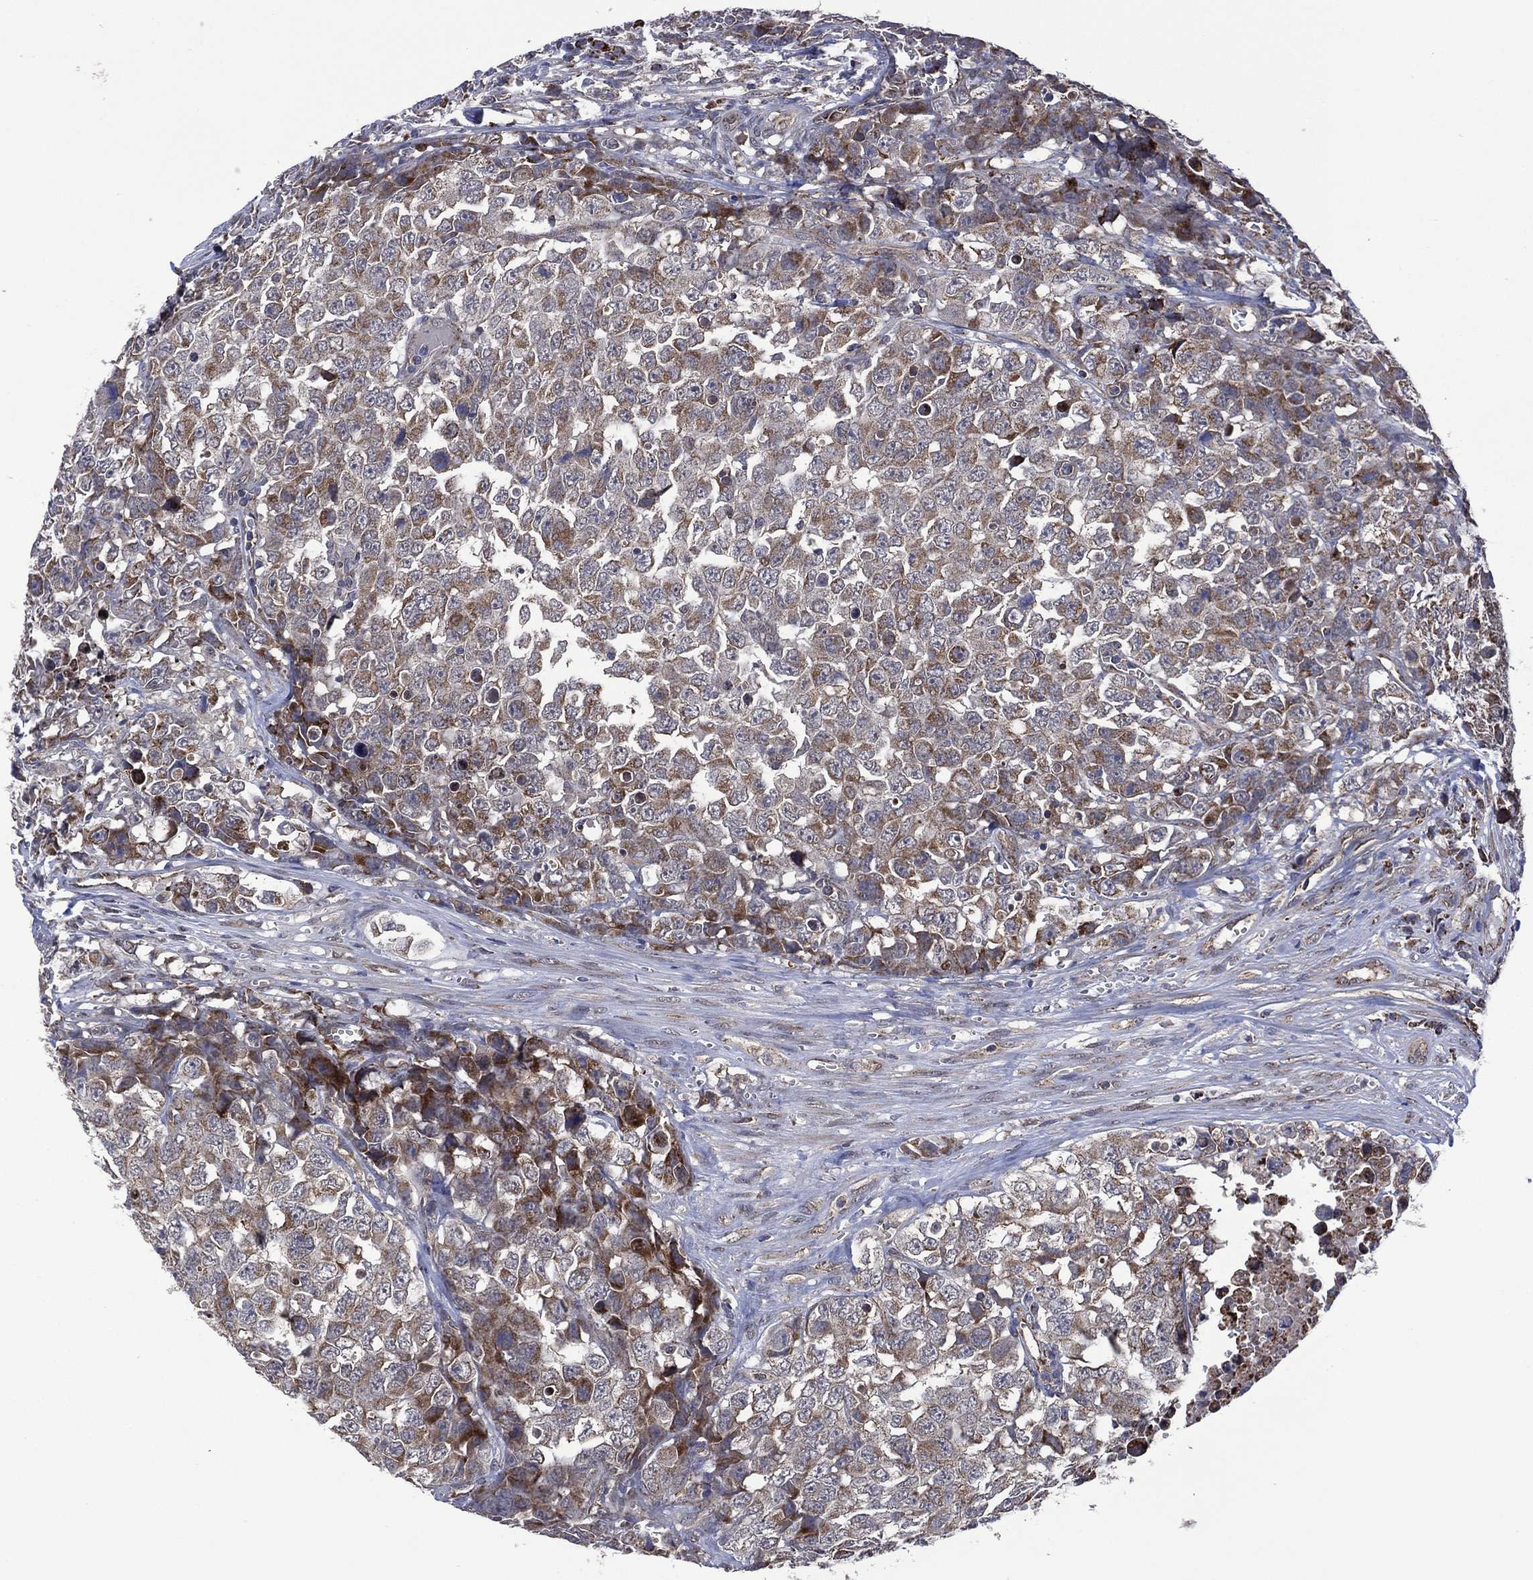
{"staining": {"intensity": "moderate", "quantity": "25%-75%", "location": "cytoplasmic/membranous"}, "tissue": "testis cancer", "cell_type": "Tumor cells", "image_type": "cancer", "snomed": [{"axis": "morphology", "description": "Carcinoma, Embryonal, NOS"}, {"axis": "topography", "description": "Testis"}], "caption": "The image demonstrates staining of embryonal carcinoma (testis), revealing moderate cytoplasmic/membranous protein staining (brown color) within tumor cells.", "gene": "HTD2", "patient": {"sex": "male", "age": 23}}